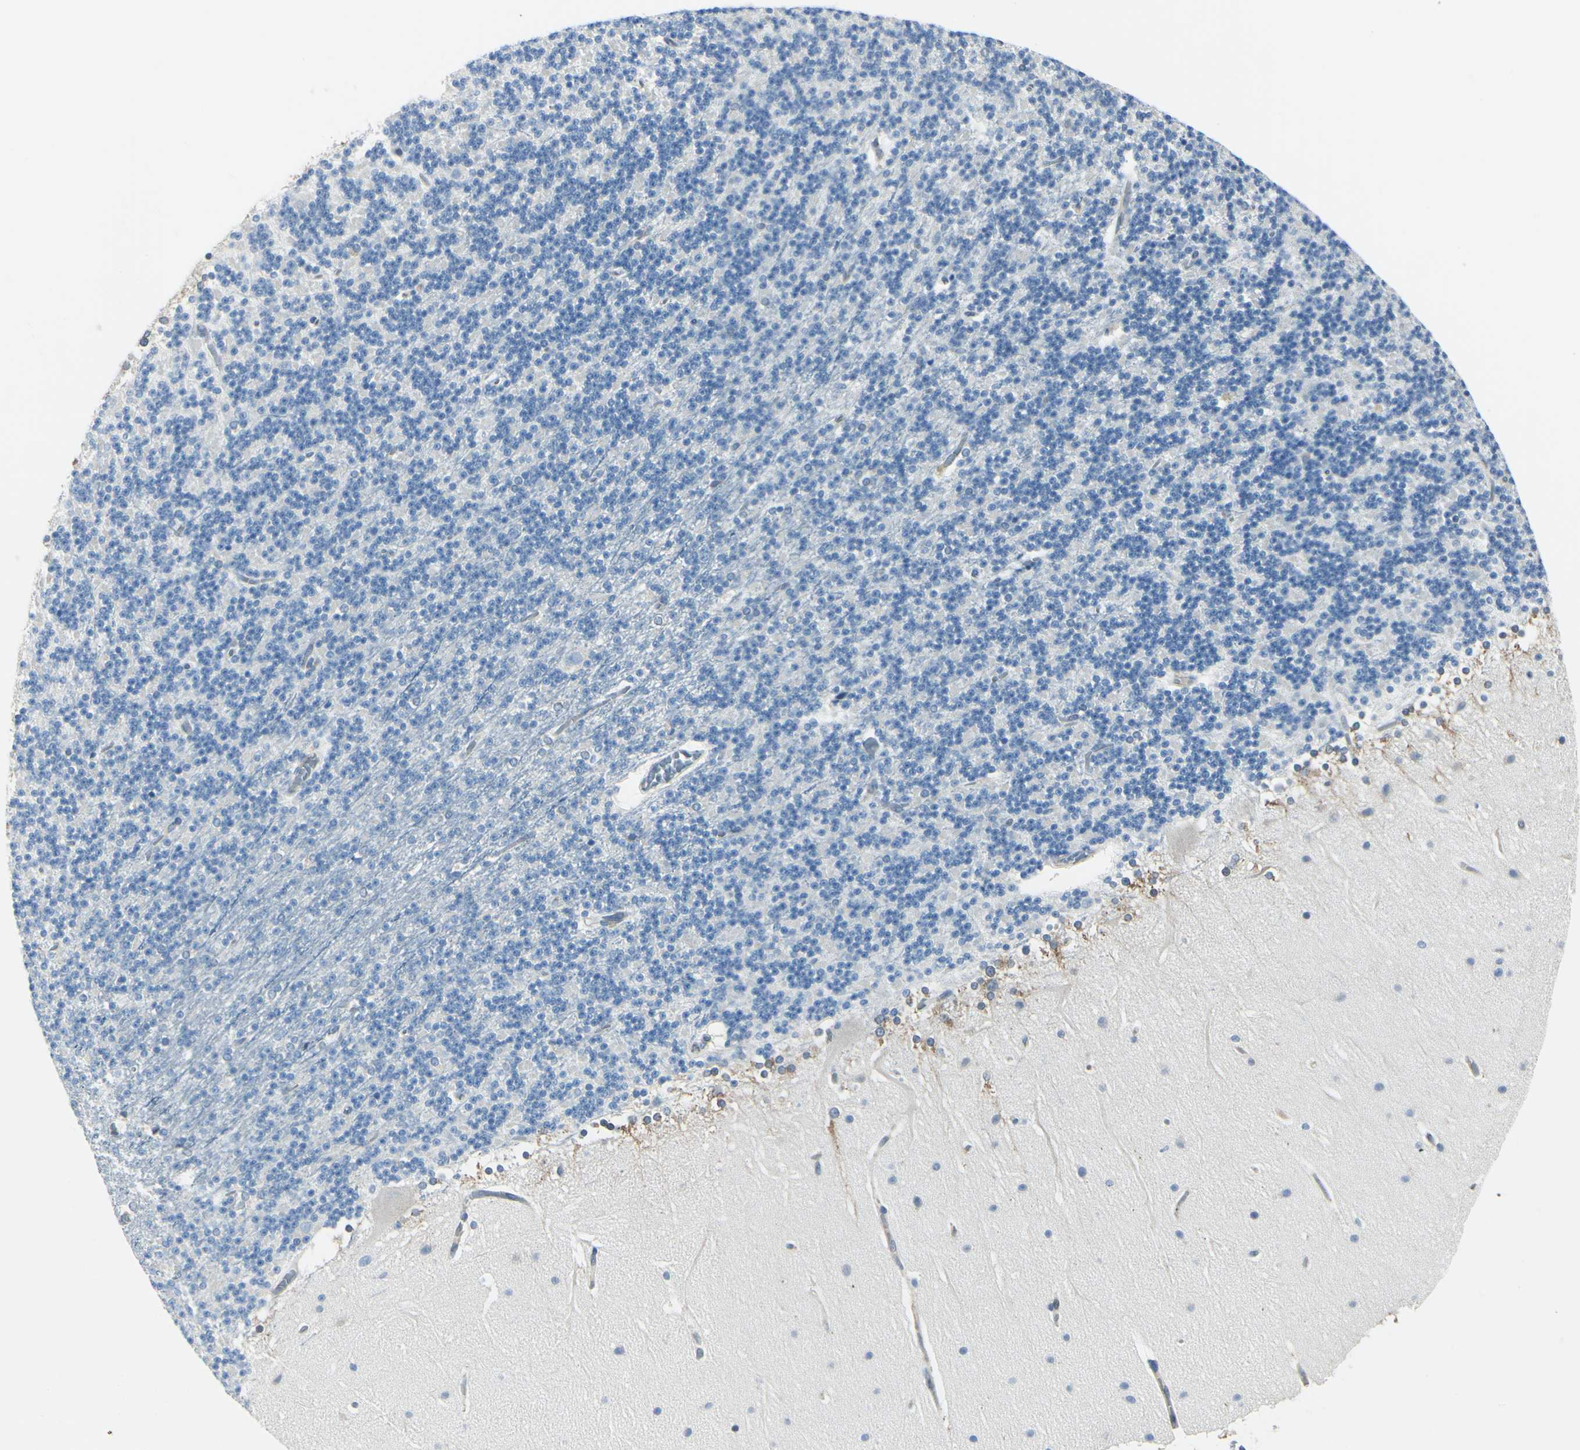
{"staining": {"intensity": "negative", "quantity": "none", "location": "none"}, "tissue": "cerebellum", "cell_type": "Cells in granular layer", "image_type": "normal", "snomed": [{"axis": "morphology", "description": "Normal tissue, NOS"}, {"axis": "topography", "description": "Cerebellum"}], "caption": "Immunohistochemistry of unremarkable human cerebellum demonstrates no positivity in cells in granular layer.", "gene": "SELENOS", "patient": {"sex": "female", "age": 19}}